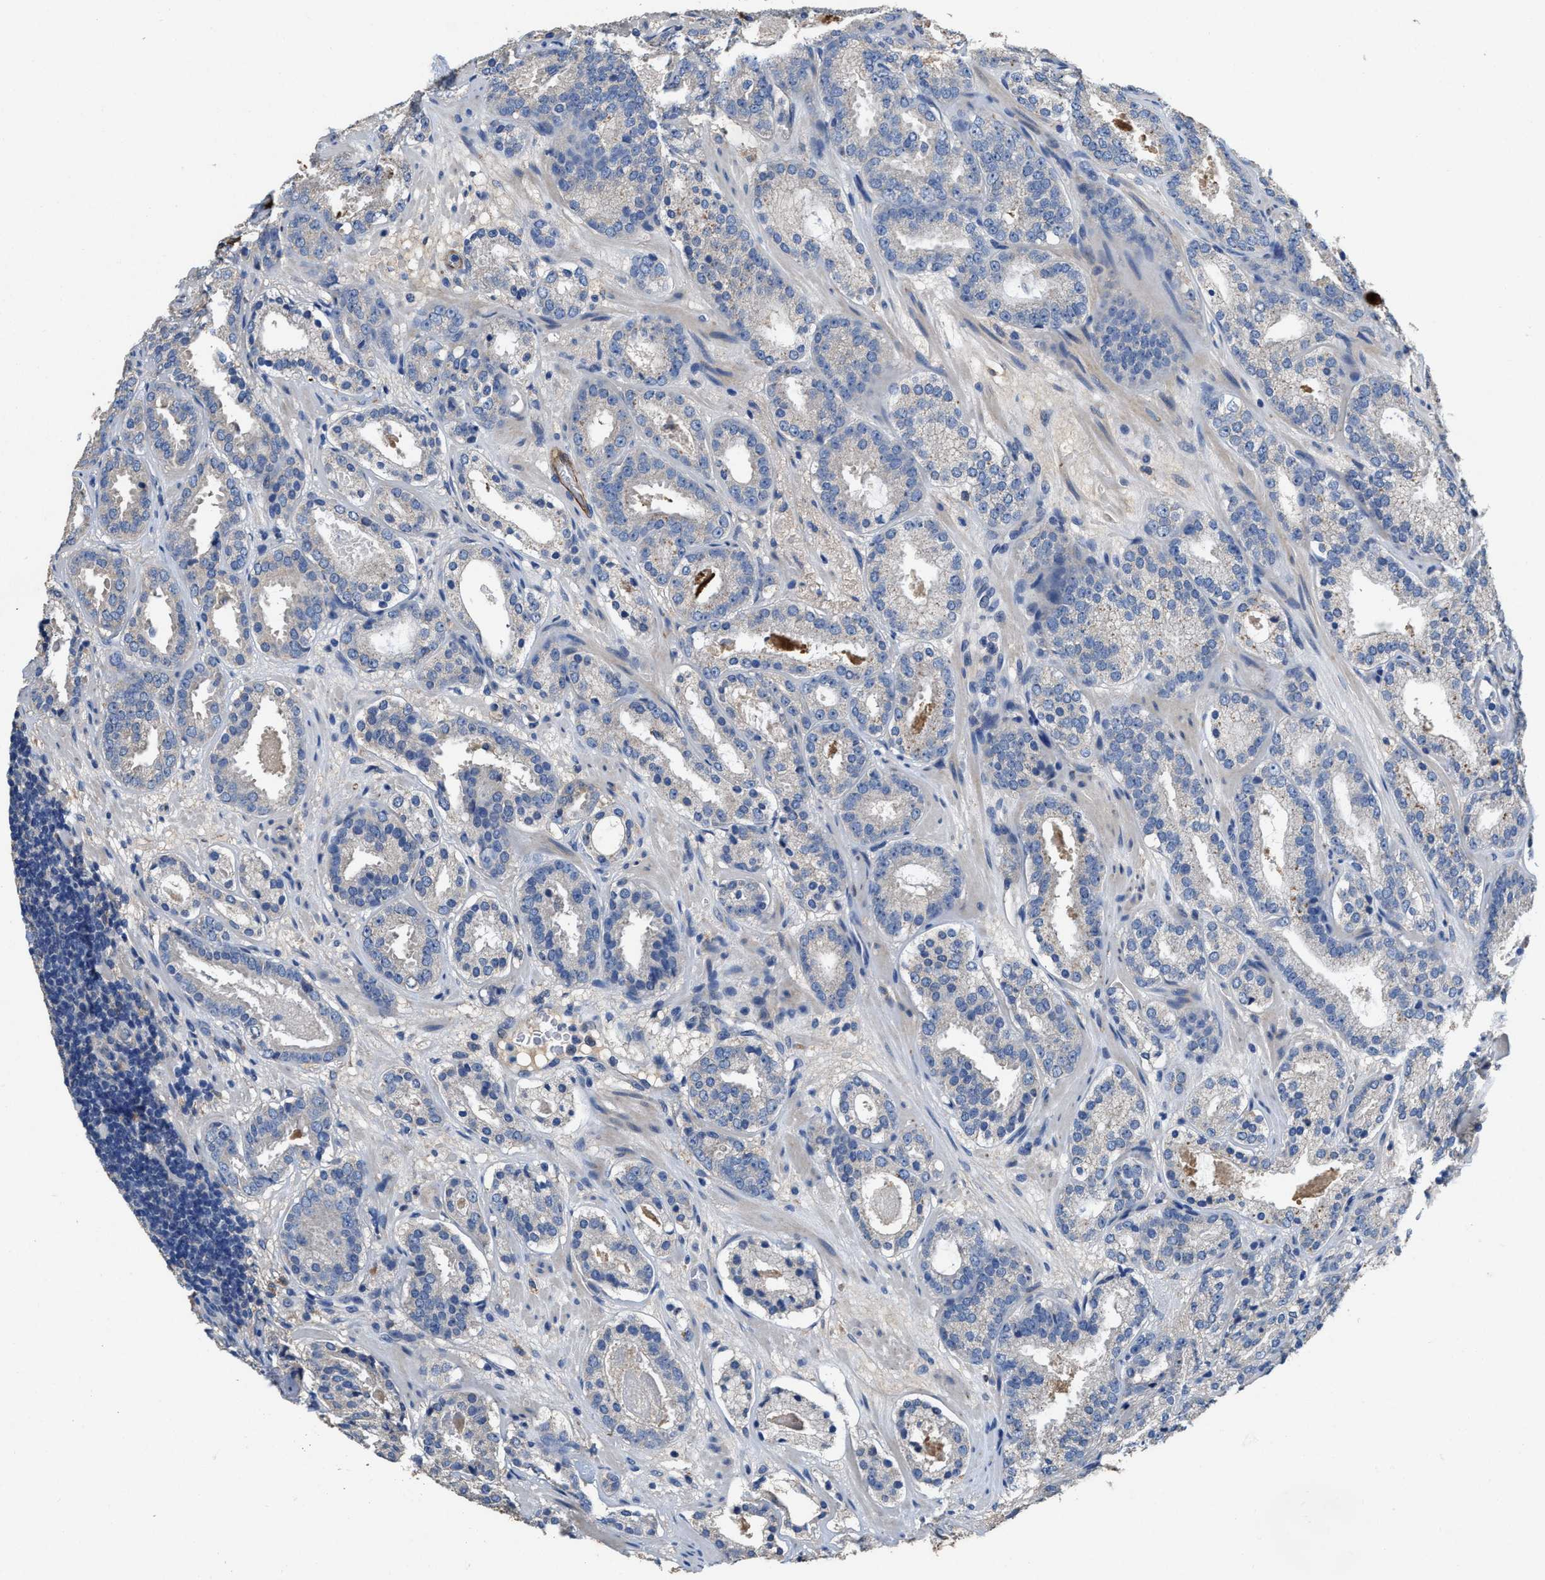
{"staining": {"intensity": "negative", "quantity": "none", "location": "none"}, "tissue": "prostate cancer", "cell_type": "Tumor cells", "image_type": "cancer", "snomed": [{"axis": "morphology", "description": "Adenocarcinoma, Low grade"}, {"axis": "topography", "description": "Prostate"}], "caption": "IHC image of prostate cancer stained for a protein (brown), which demonstrates no staining in tumor cells. The staining is performed using DAB (3,3'-diaminobenzidine) brown chromogen with nuclei counter-stained in using hematoxylin.", "gene": "PEG10", "patient": {"sex": "male", "age": 69}}